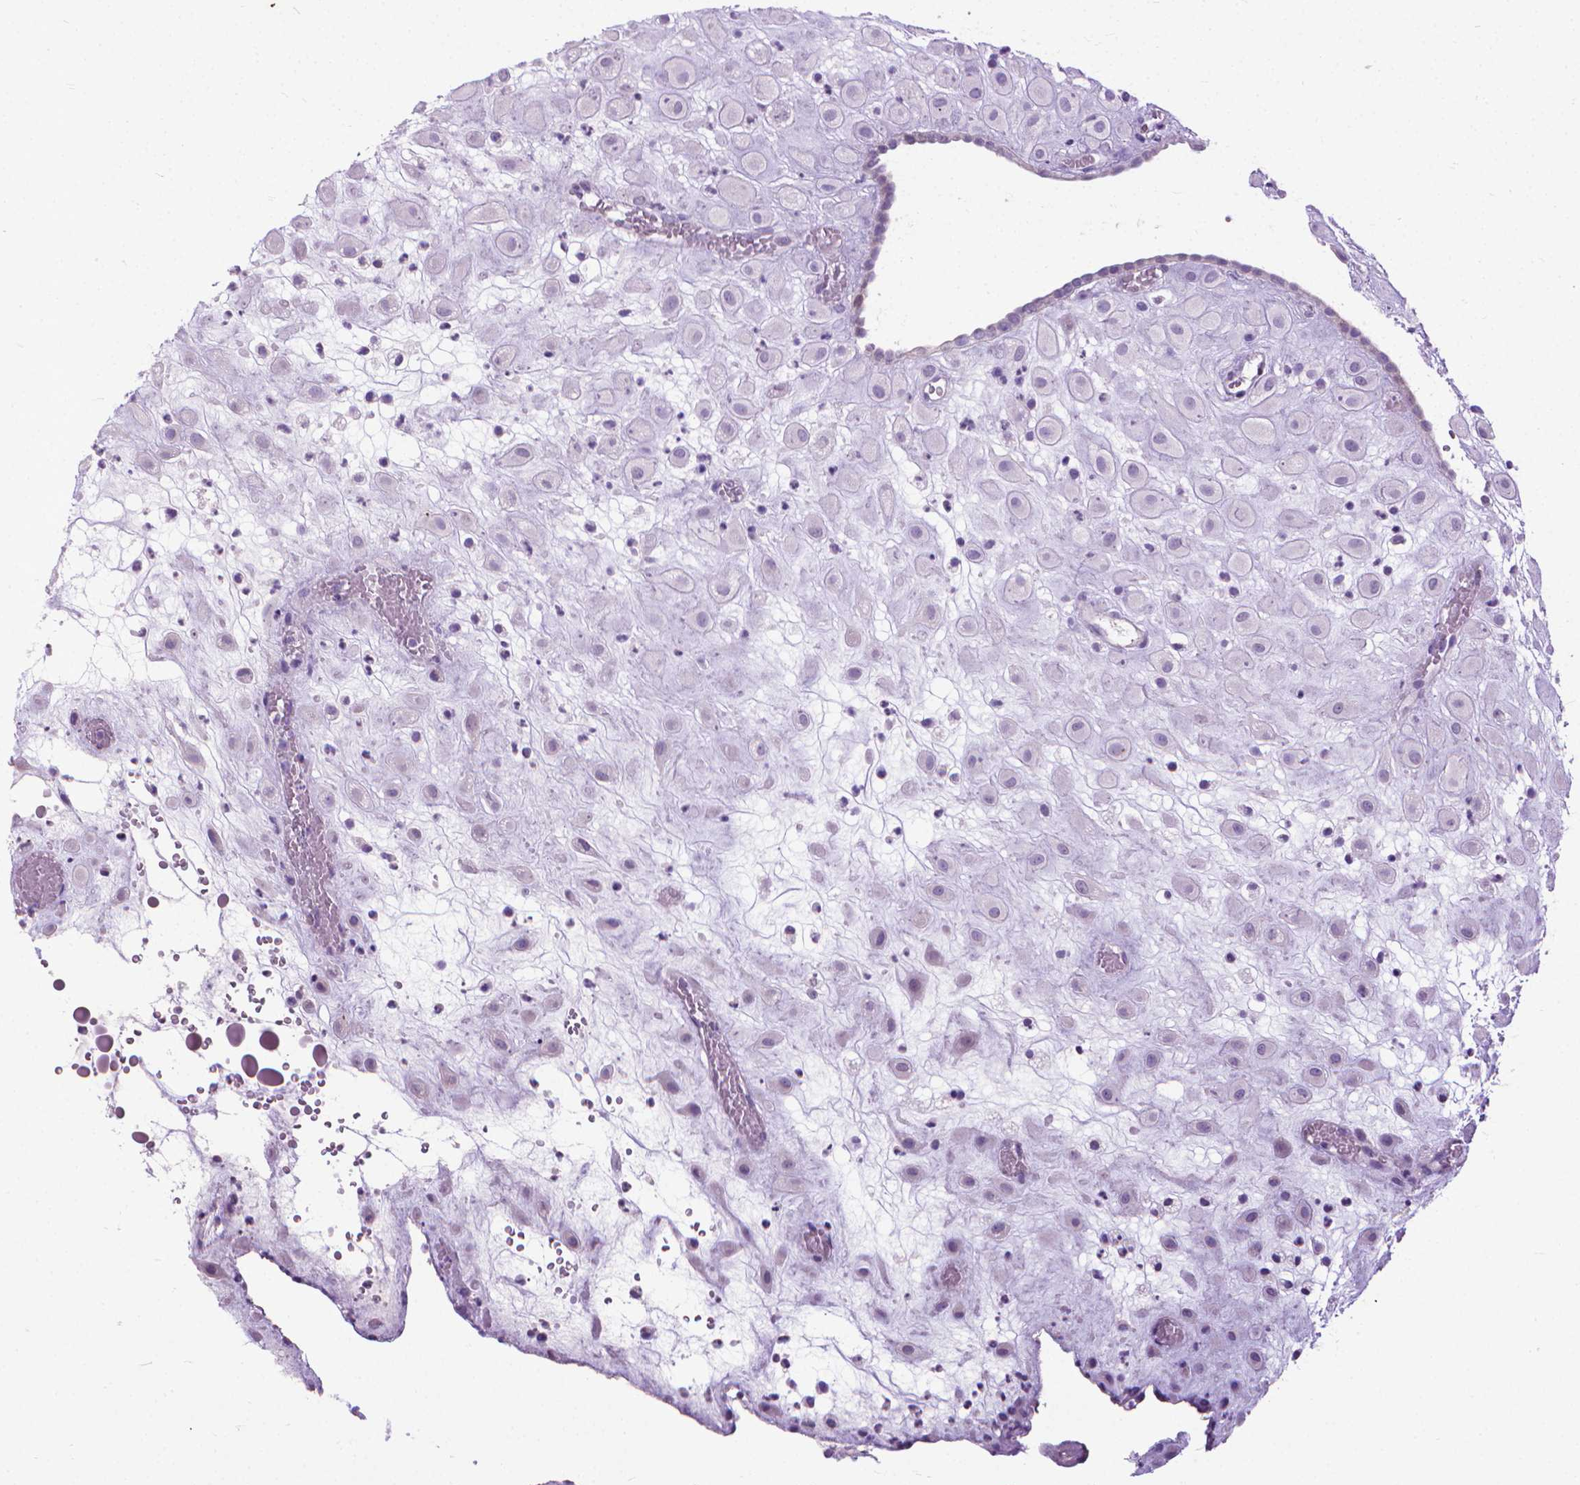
{"staining": {"intensity": "negative", "quantity": "none", "location": "none"}, "tissue": "placenta", "cell_type": "Decidual cells", "image_type": "normal", "snomed": [{"axis": "morphology", "description": "Normal tissue, NOS"}, {"axis": "topography", "description": "Placenta"}], "caption": "Immunohistochemistry (IHC) image of unremarkable placenta: placenta stained with DAB (3,3'-diaminobenzidine) shows no significant protein expression in decidual cells. (Immunohistochemistry (IHC), brightfield microscopy, high magnification).", "gene": "KRT5", "patient": {"sex": "female", "age": 24}}